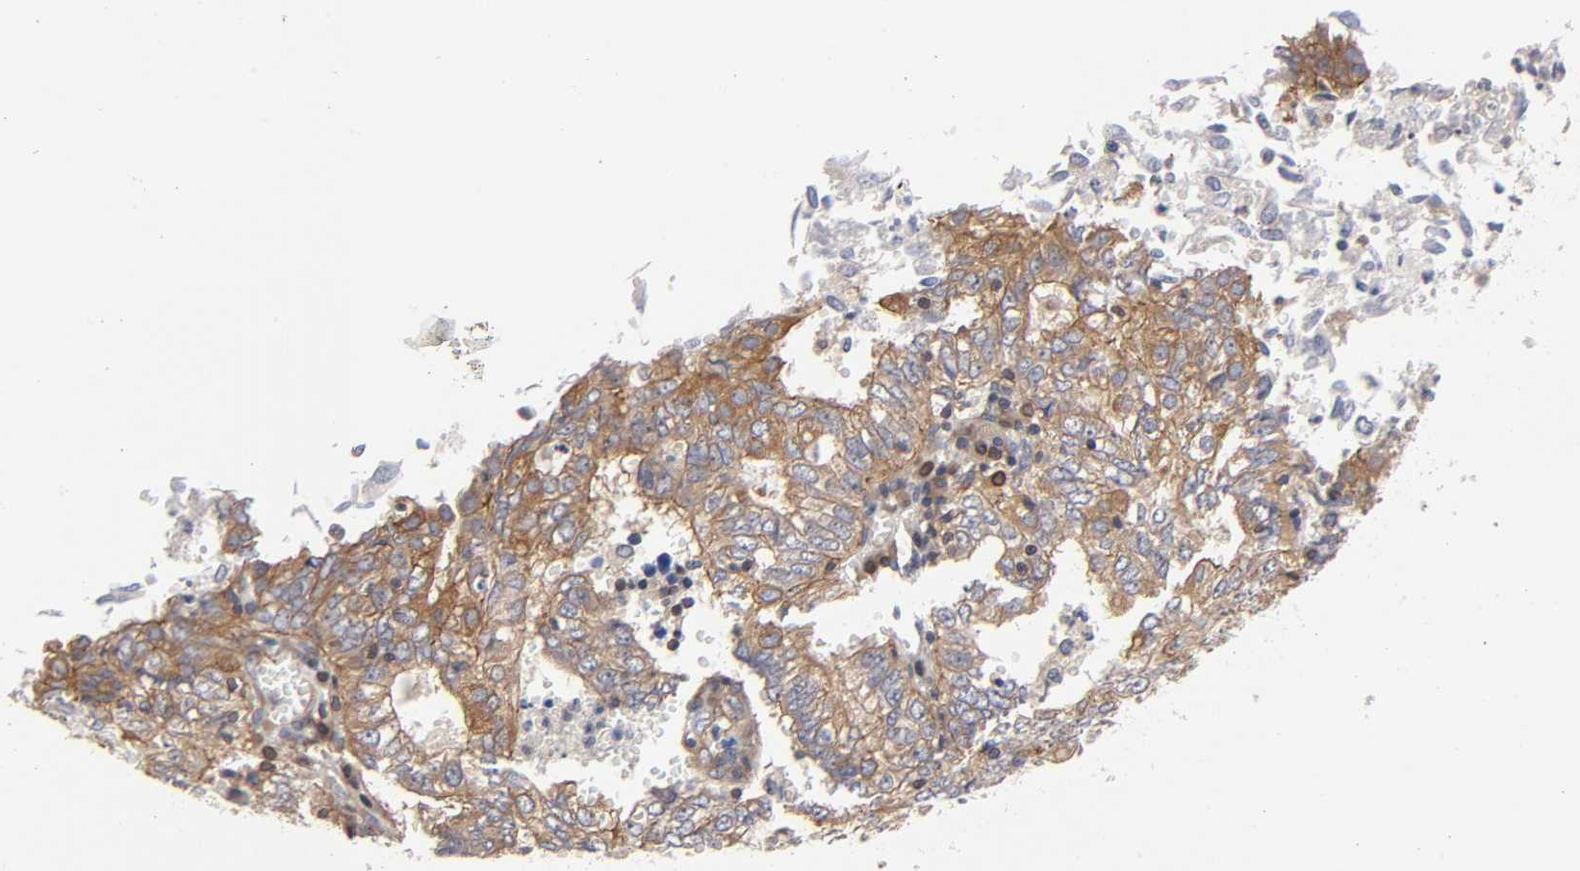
{"staining": {"intensity": "weak", "quantity": ">75%", "location": "cytoplasmic/membranous"}, "tissue": "endometrial cancer", "cell_type": "Tumor cells", "image_type": "cancer", "snomed": [{"axis": "morphology", "description": "Adenocarcinoma, NOS"}, {"axis": "topography", "description": "Endometrium"}], "caption": "High-magnification brightfield microscopy of endometrial cancer (adenocarcinoma) stained with DAB (3,3'-diaminobenzidine) (brown) and counterstained with hematoxylin (blue). tumor cells exhibit weak cytoplasmic/membranous expression is seen in approximately>75% of cells.", "gene": "STRN3", "patient": {"sex": "female", "age": 69}}